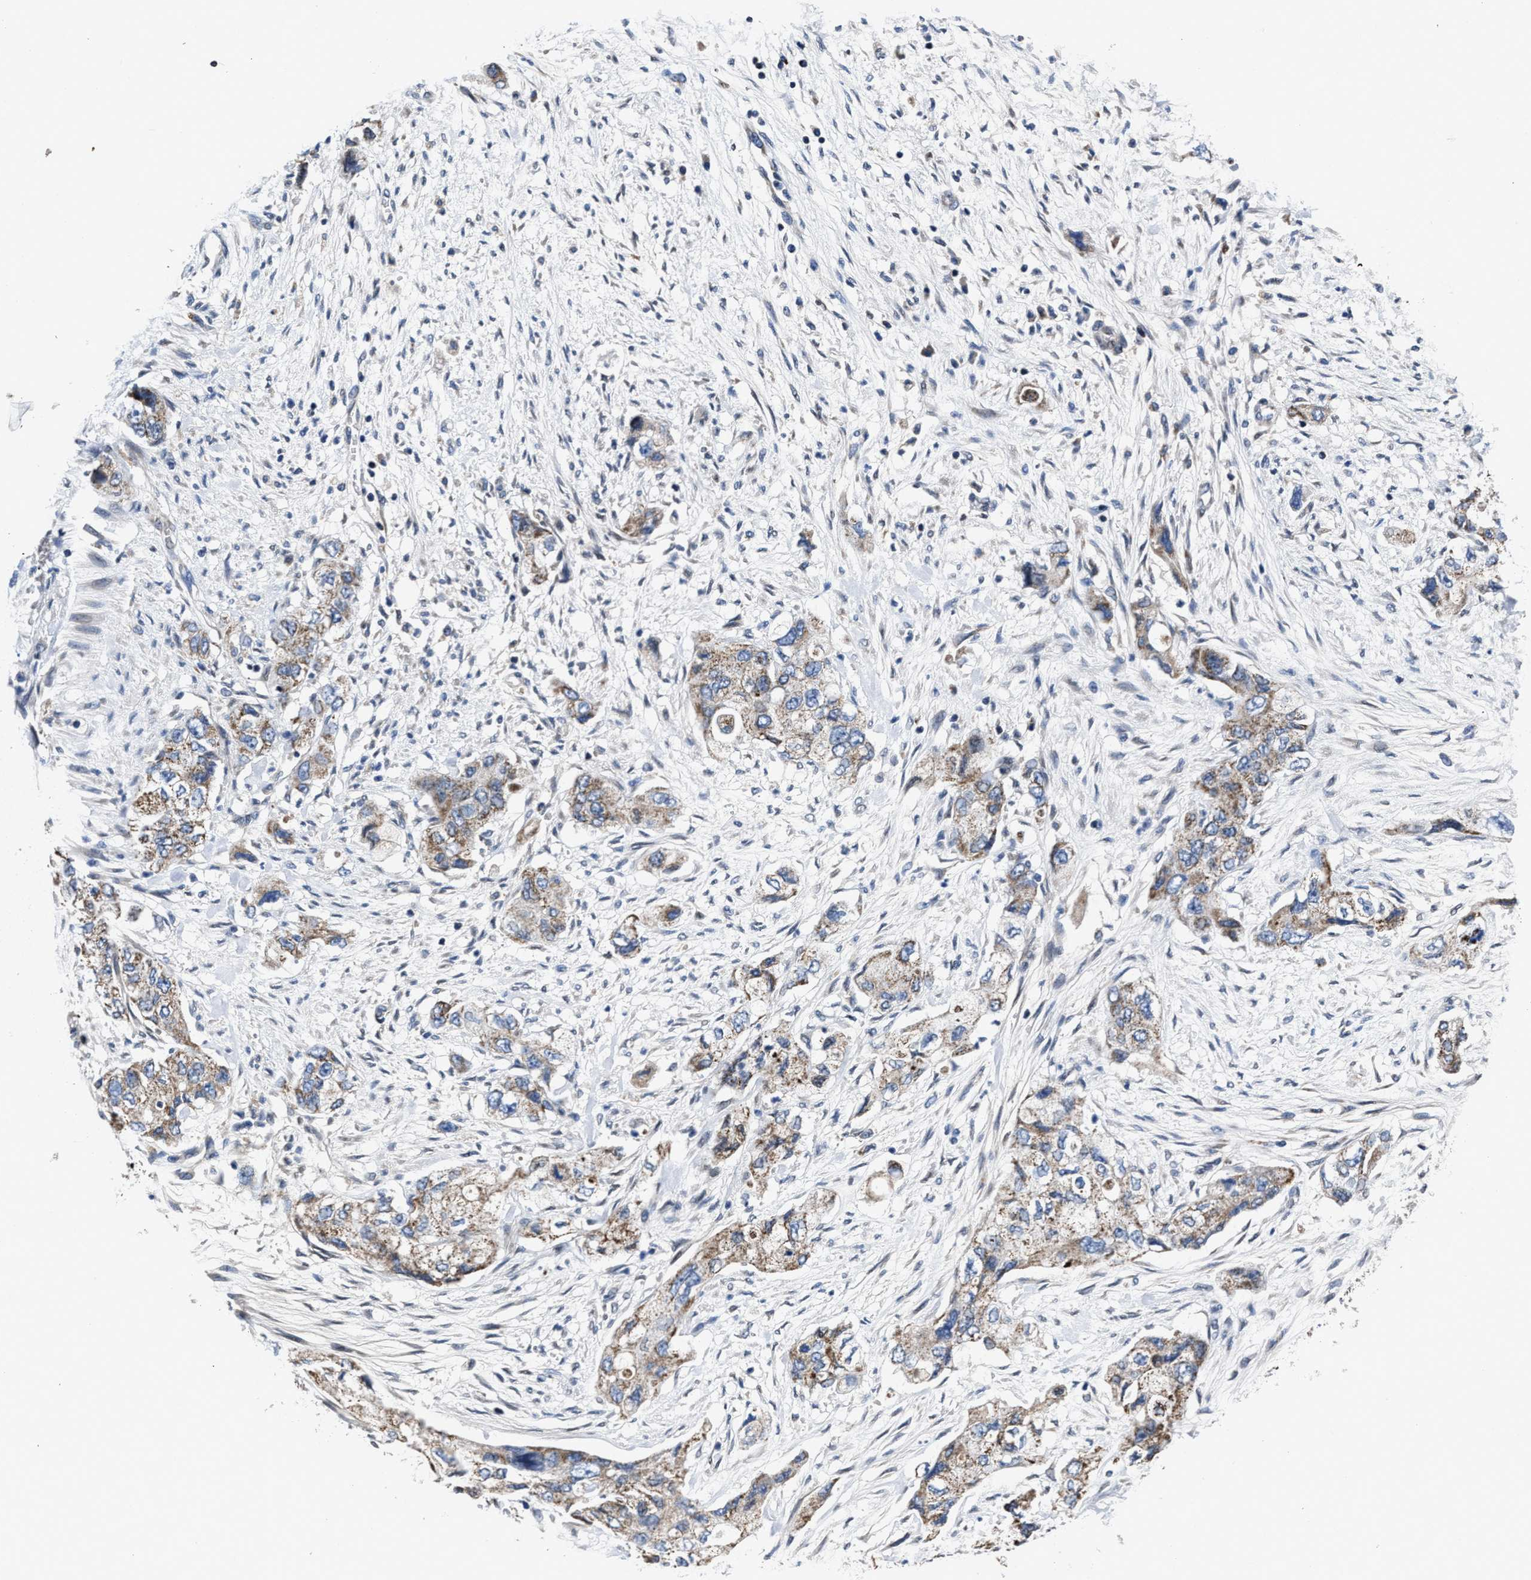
{"staining": {"intensity": "moderate", "quantity": ">75%", "location": "cytoplasmic/membranous"}, "tissue": "pancreatic cancer", "cell_type": "Tumor cells", "image_type": "cancer", "snomed": [{"axis": "morphology", "description": "Adenocarcinoma, NOS"}, {"axis": "topography", "description": "Pancreas"}], "caption": "Immunohistochemistry (DAB (3,3'-diaminobenzidine)) staining of human adenocarcinoma (pancreatic) shows moderate cytoplasmic/membranous protein positivity in approximately >75% of tumor cells.", "gene": "CACNA1D", "patient": {"sex": "female", "age": 73}}